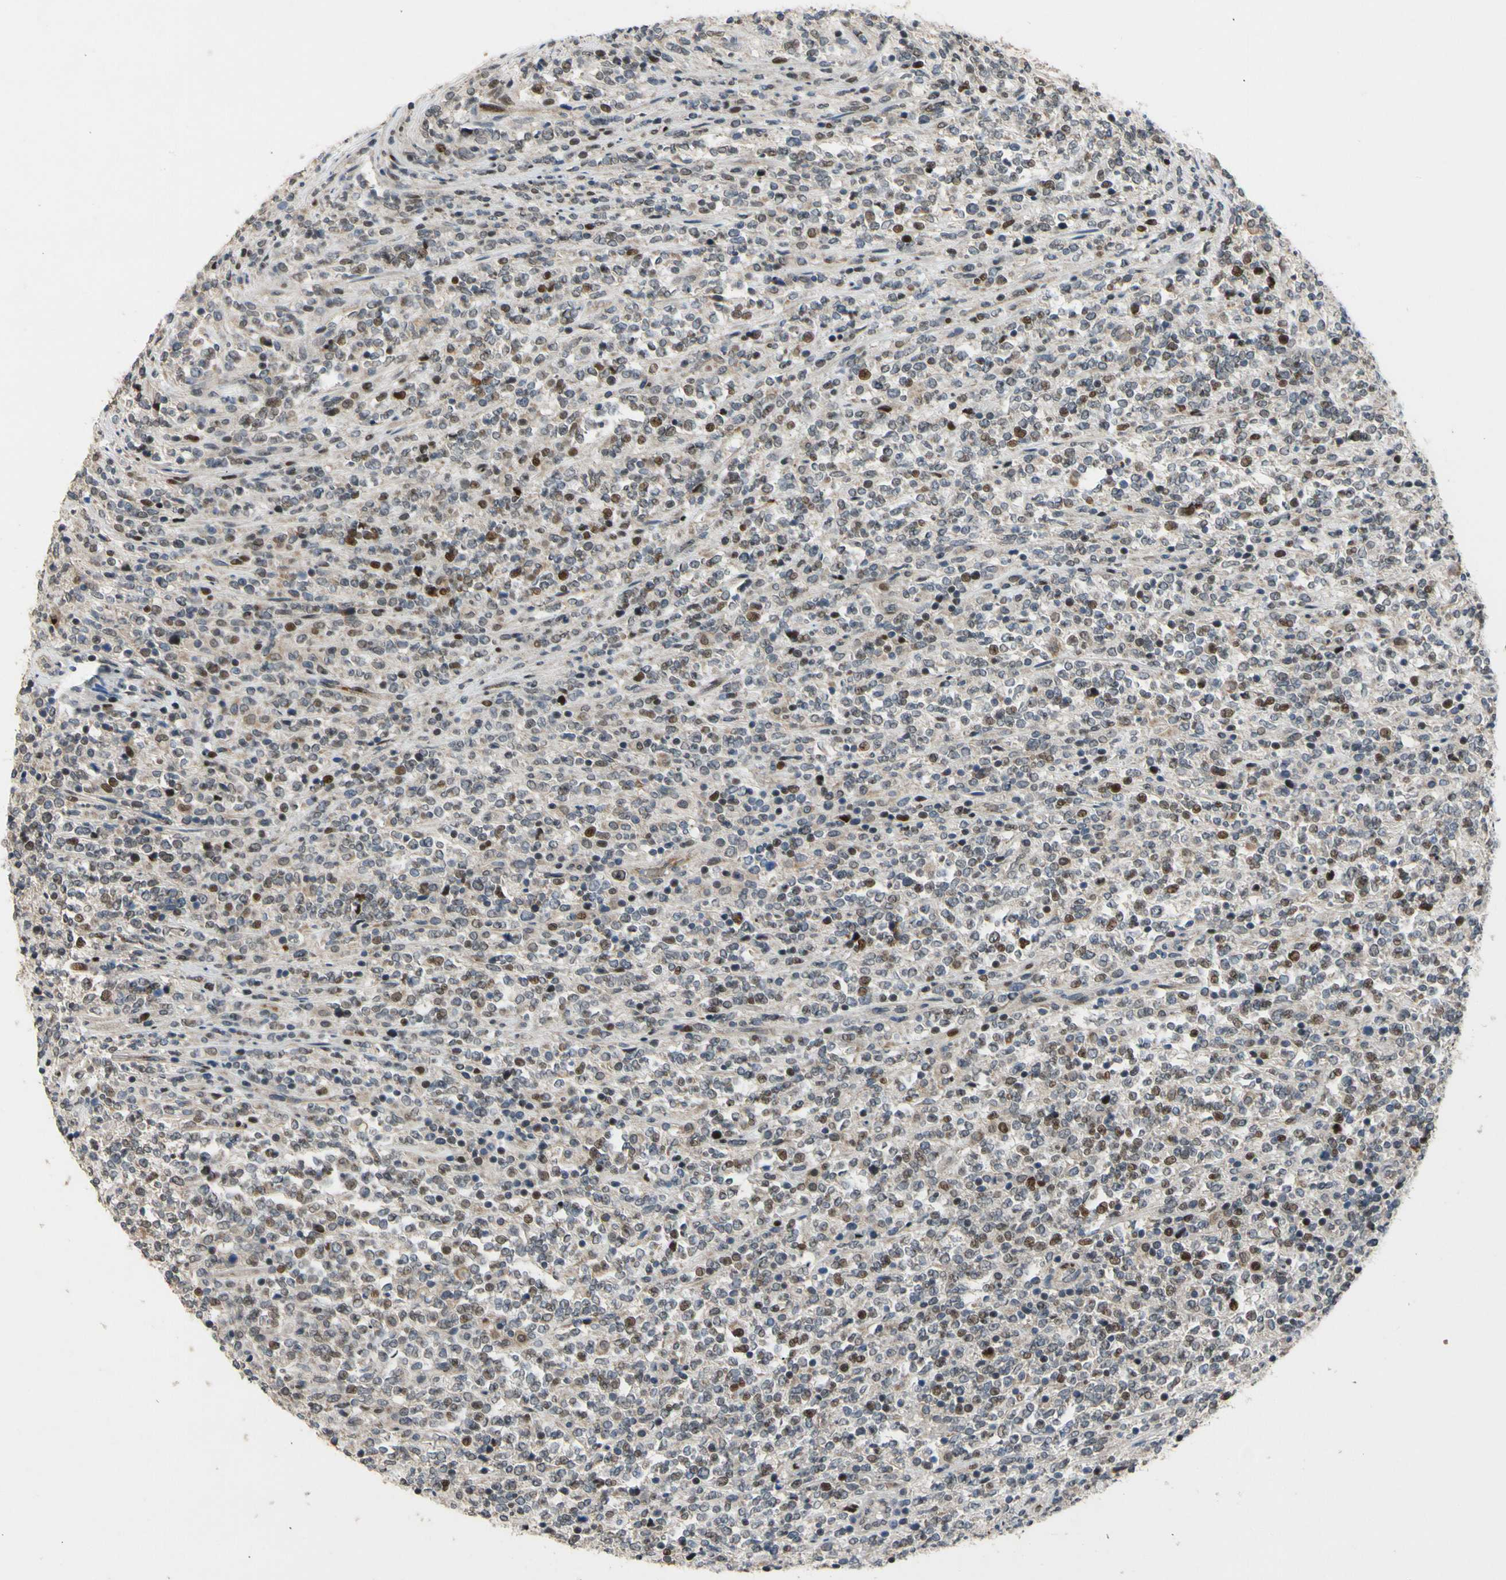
{"staining": {"intensity": "moderate", "quantity": "25%-75%", "location": "nuclear"}, "tissue": "lymphoma", "cell_type": "Tumor cells", "image_type": "cancer", "snomed": [{"axis": "morphology", "description": "Malignant lymphoma, non-Hodgkin's type, High grade"}, {"axis": "topography", "description": "Soft tissue"}], "caption": "The image displays staining of high-grade malignant lymphoma, non-Hodgkin's type, revealing moderate nuclear protein positivity (brown color) within tumor cells.", "gene": "ZNF184", "patient": {"sex": "male", "age": 18}}